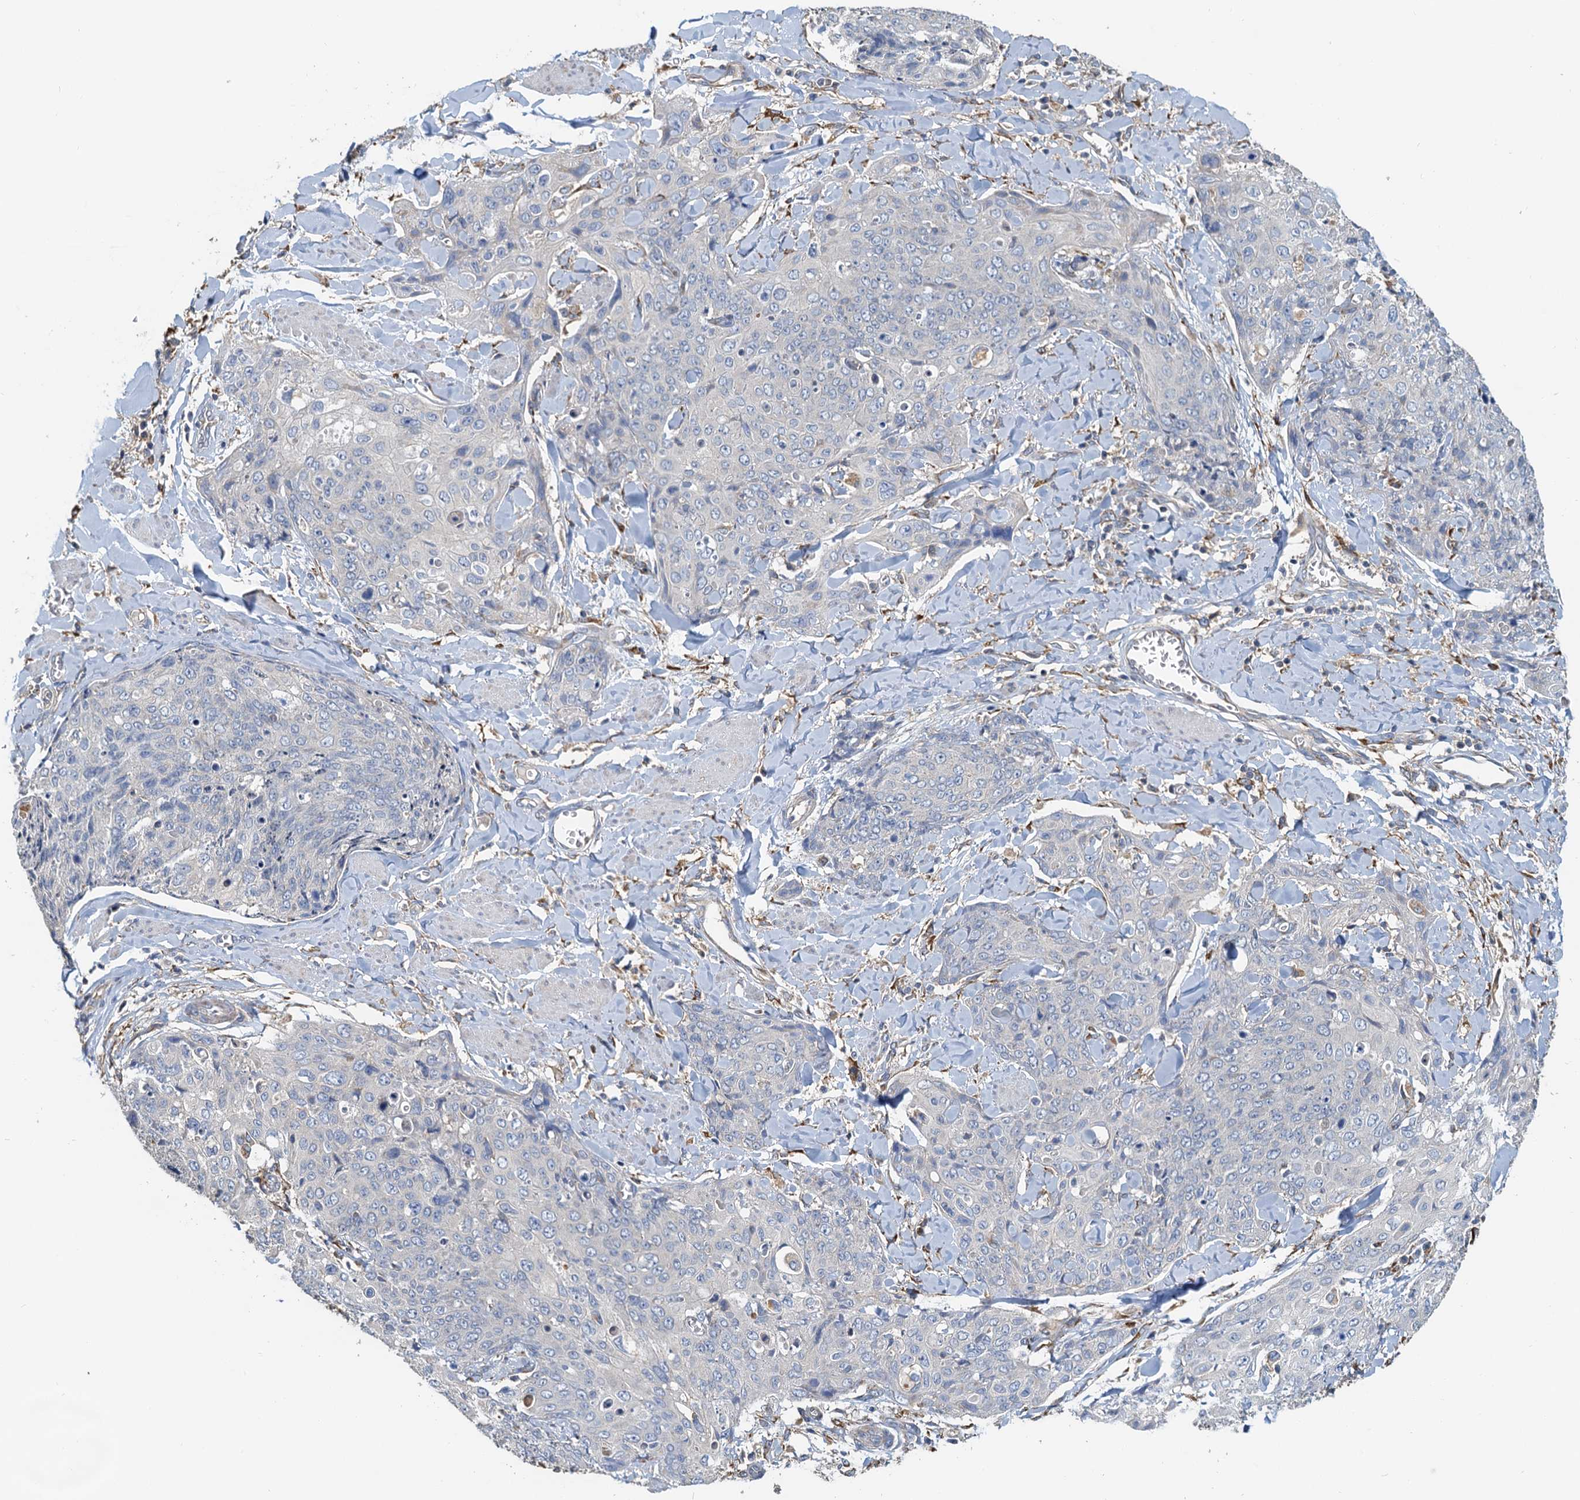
{"staining": {"intensity": "negative", "quantity": "none", "location": "none"}, "tissue": "skin cancer", "cell_type": "Tumor cells", "image_type": "cancer", "snomed": [{"axis": "morphology", "description": "Squamous cell carcinoma, NOS"}, {"axis": "topography", "description": "Skin"}, {"axis": "topography", "description": "Vulva"}], "caption": "Immunohistochemistry (IHC) micrograph of skin cancer (squamous cell carcinoma) stained for a protein (brown), which displays no expression in tumor cells.", "gene": "NKAPD1", "patient": {"sex": "female", "age": 85}}